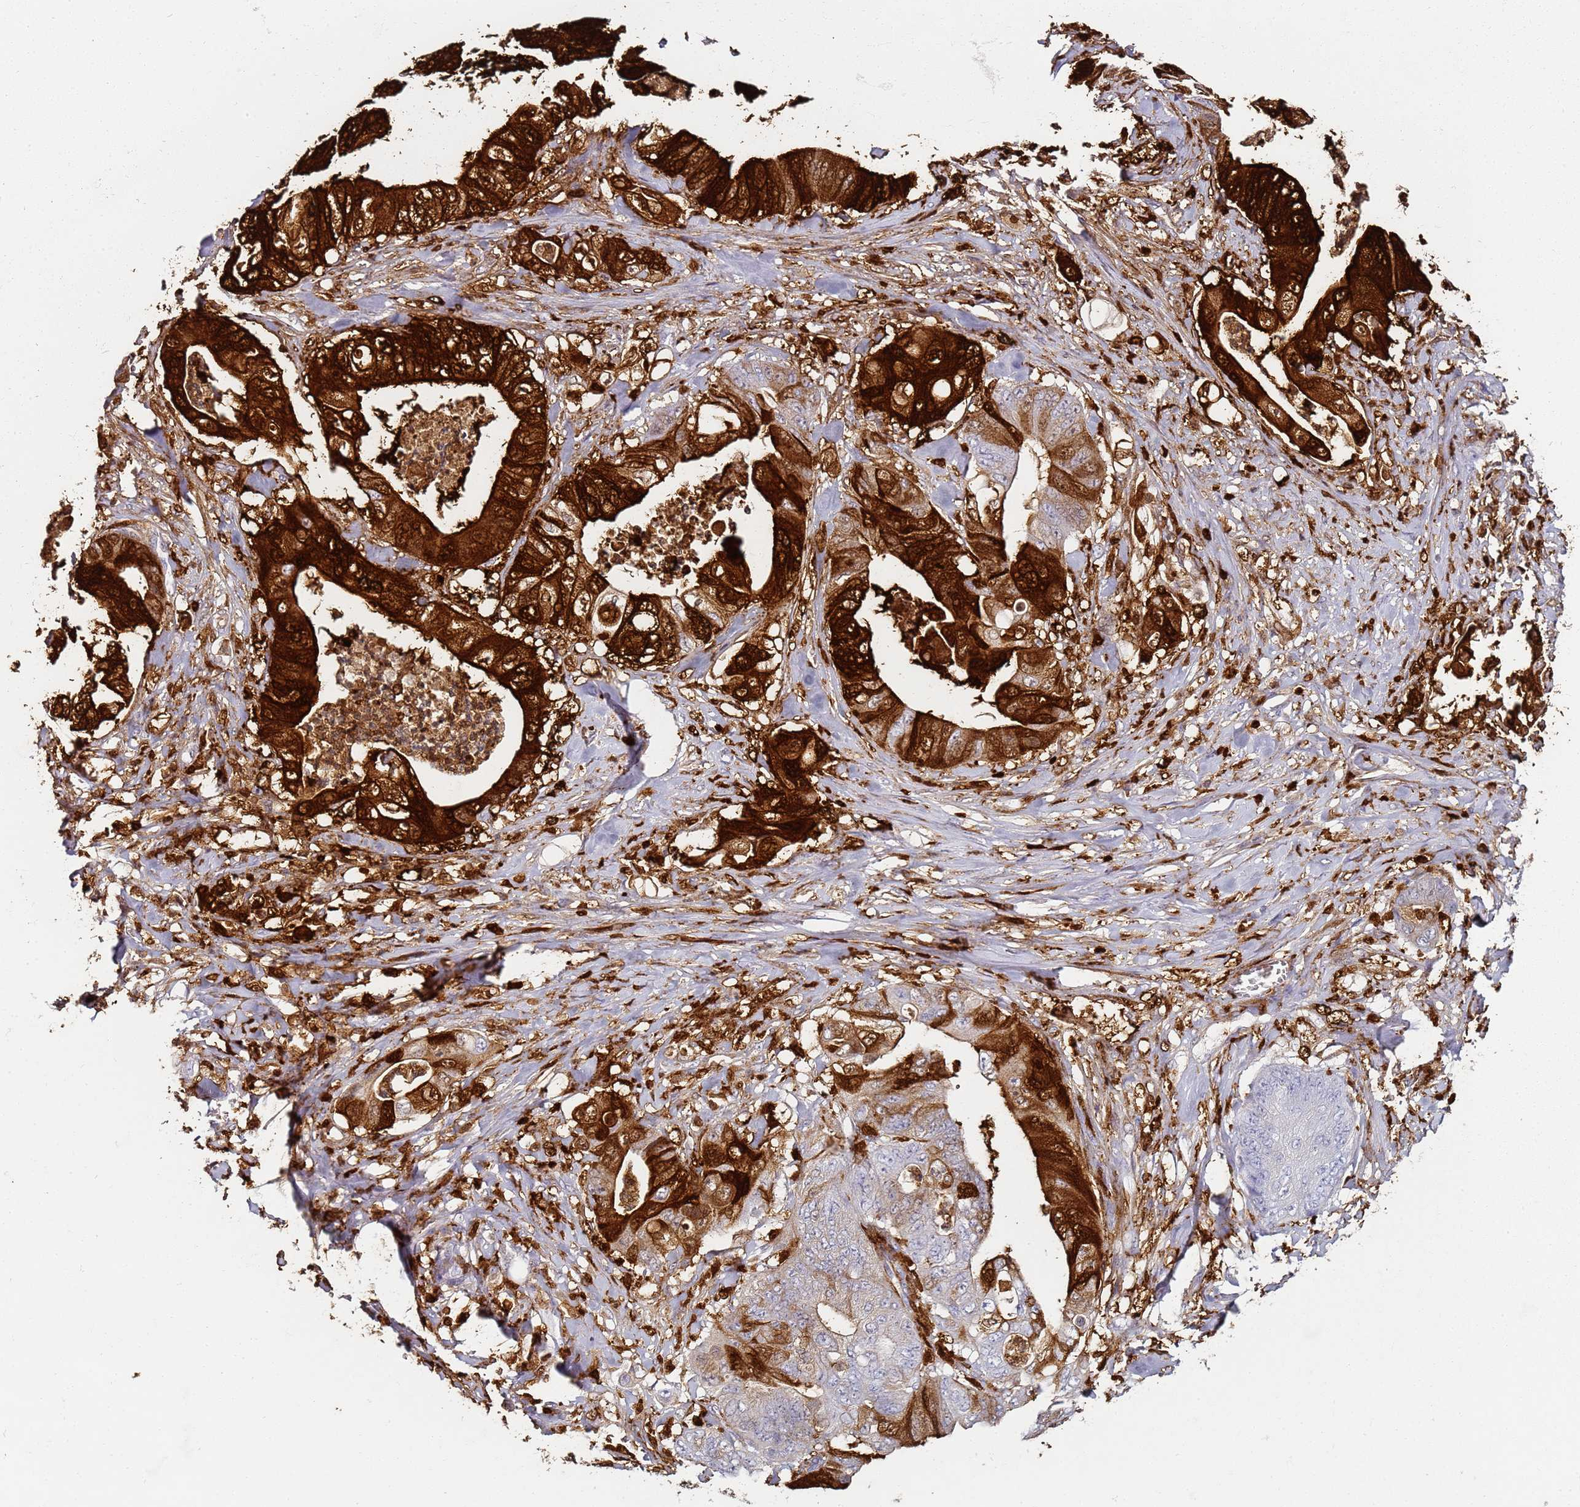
{"staining": {"intensity": "strong", "quantity": "25%-75%", "location": "cytoplasmic/membranous,nuclear"}, "tissue": "stomach cancer", "cell_type": "Tumor cells", "image_type": "cancer", "snomed": [{"axis": "morphology", "description": "Adenocarcinoma, NOS"}, {"axis": "topography", "description": "Stomach"}], "caption": "Tumor cells reveal strong cytoplasmic/membranous and nuclear expression in approximately 25%-75% of cells in adenocarcinoma (stomach).", "gene": "S100A4", "patient": {"sex": "female", "age": 73}}